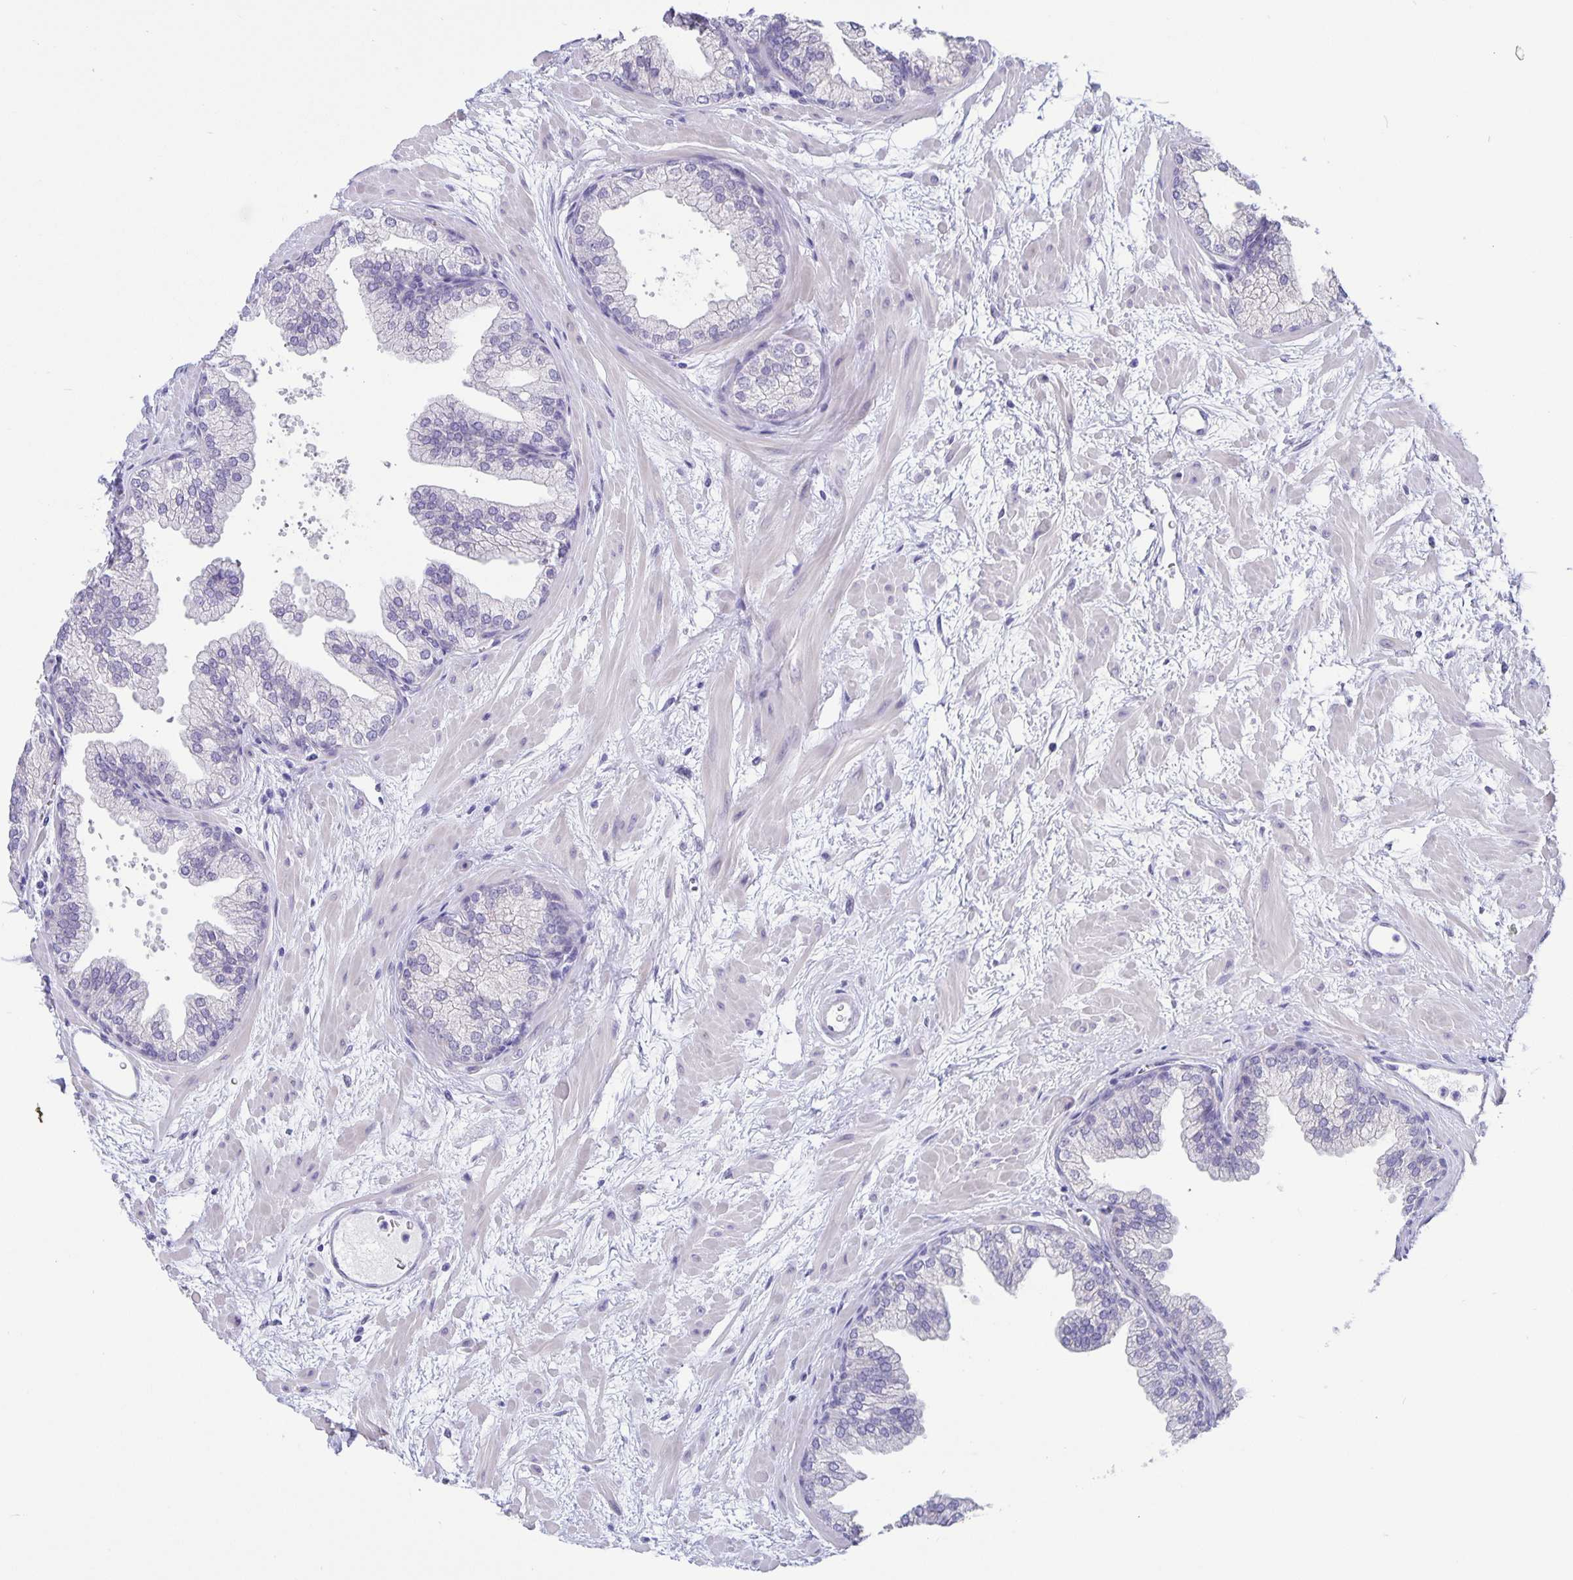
{"staining": {"intensity": "negative", "quantity": "none", "location": "none"}, "tissue": "prostate", "cell_type": "Glandular cells", "image_type": "normal", "snomed": [{"axis": "morphology", "description": "Normal tissue, NOS"}, {"axis": "topography", "description": "Prostate"}], "caption": "A high-resolution image shows immunohistochemistry staining of unremarkable prostate, which reveals no significant positivity in glandular cells. (DAB (3,3'-diaminobenzidine) immunohistochemistry (IHC) with hematoxylin counter stain).", "gene": "ERMN", "patient": {"sex": "male", "age": 37}}